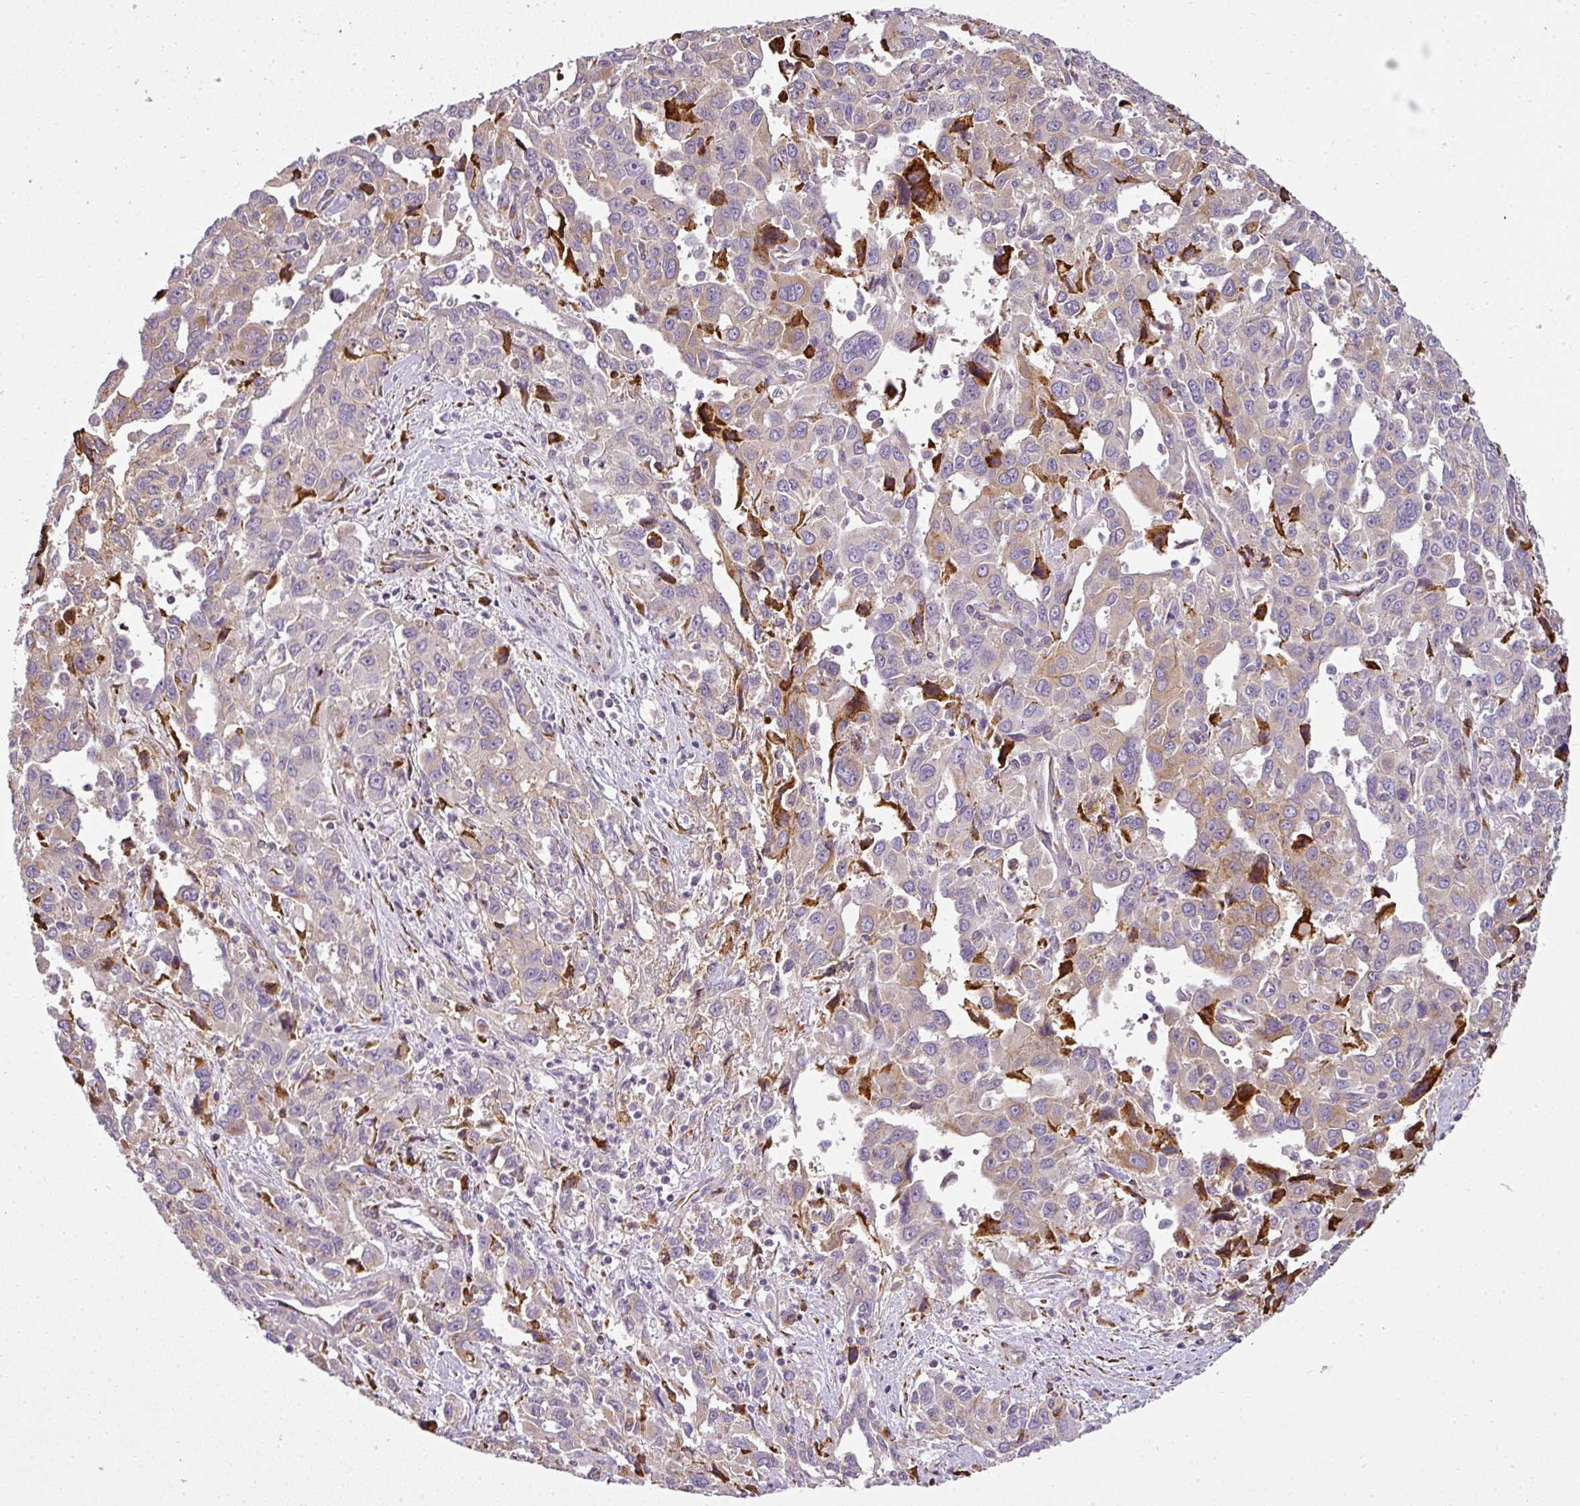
{"staining": {"intensity": "moderate", "quantity": "<25%", "location": "cytoplasmic/membranous"}, "tissue": "liver cancer", "cell_type": "Tumor cells", "image_type": "cancer", "snomed": [{"axis": "morphology", "description": "Carcinoma, Hepatocellular, NOS"}, {"axis": "topography", "description": "Liver"}], "caption": "Liver hepatocellular carcinoma stained with immunohistochemistry shows moderate cytoplasmic/membranous staining in about <25% of tumor cells. The protein is stained brown, and the nuclei are stained in blue (DAB (3,3'-diaminobenzidine) IHC with brightfield microscopy, high magnification).", "gene": "ANKRD18A", "patient": {"sex": "male", "age": 63}}